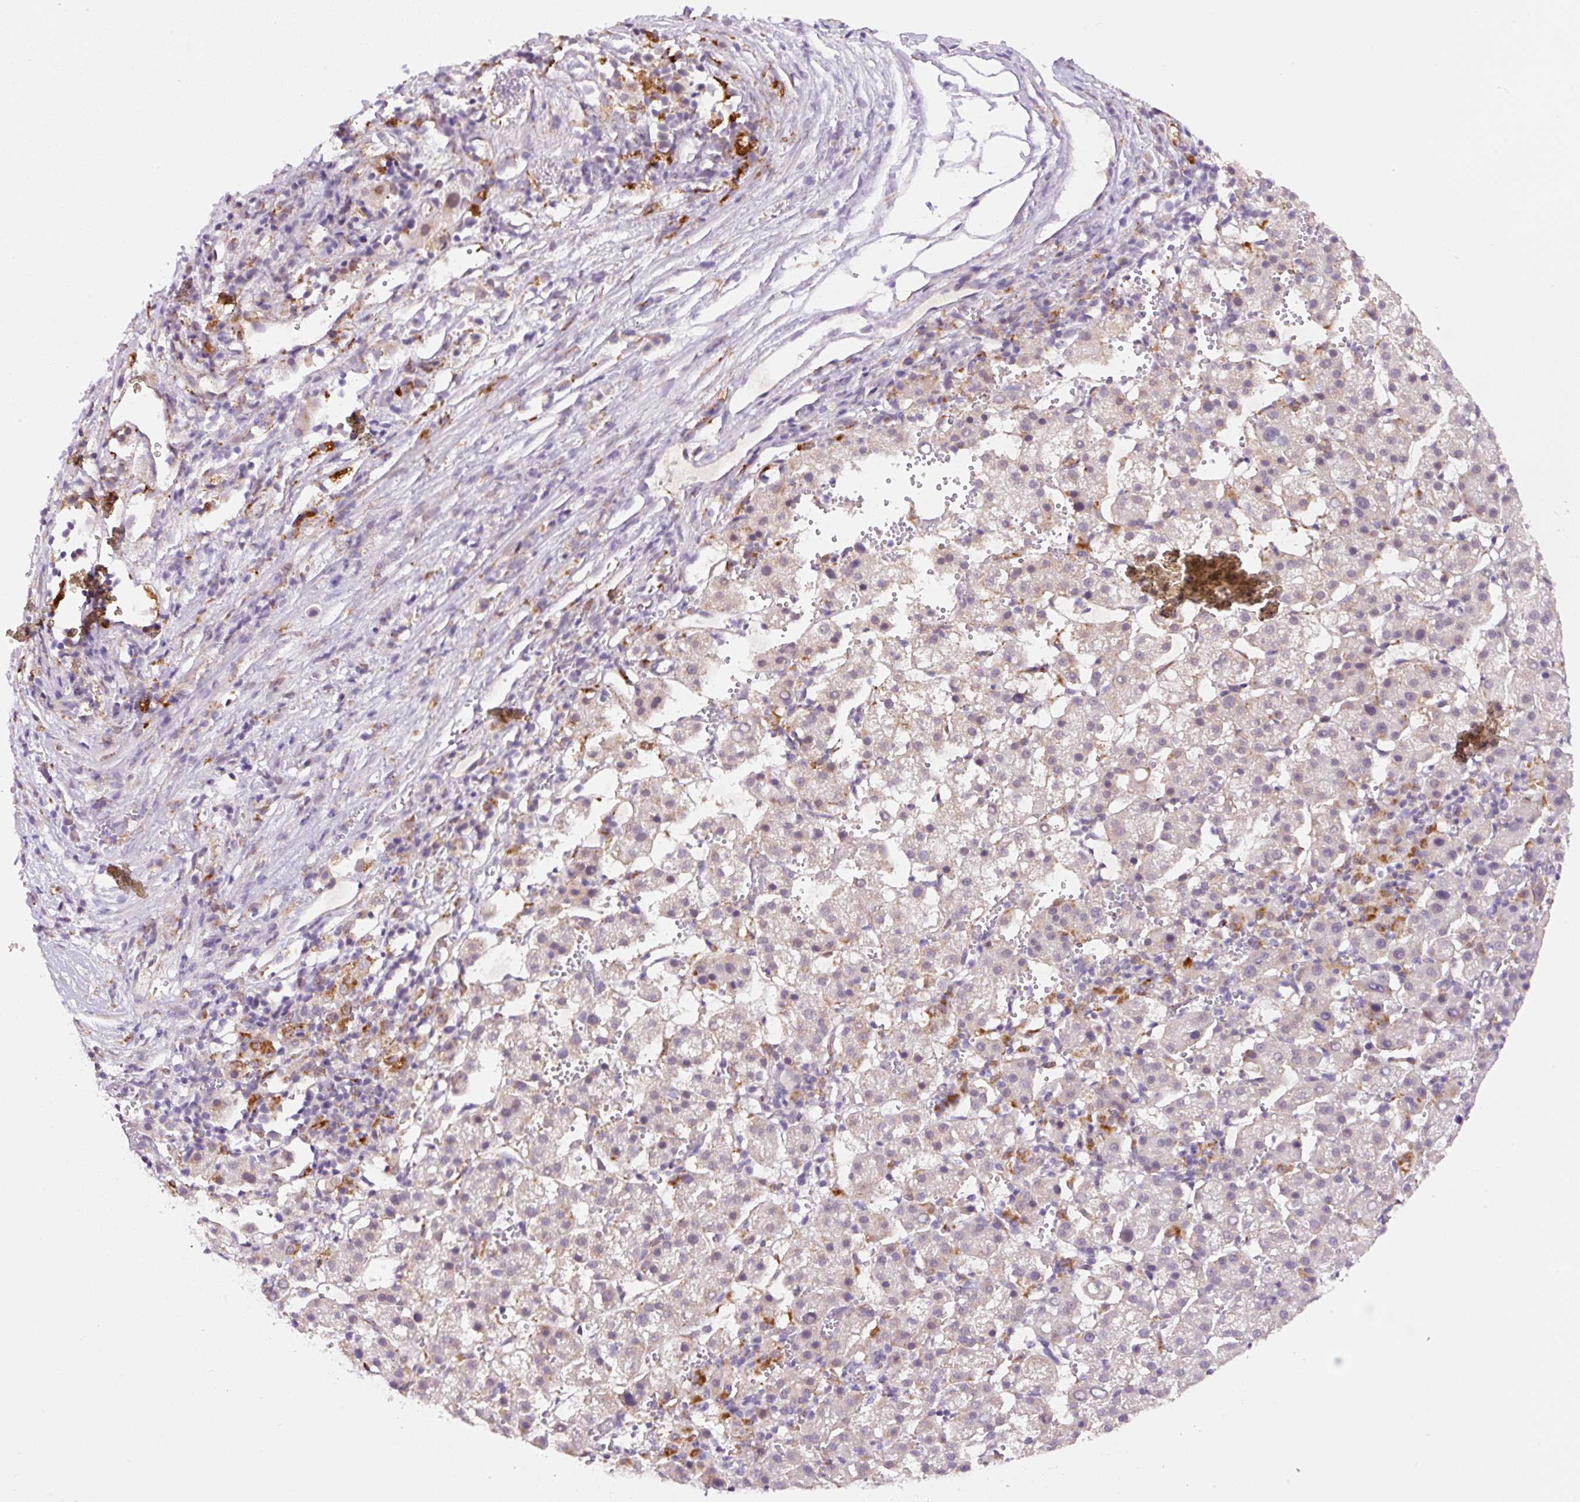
{"staining": {"intensity": "weak", "quantity": "<25%", "location": "cytoplasmic/membranous"}, "tissue": "liver cancer", "cell_type": "Tumor cells", "image_type": "cancer", "snomed": [{"axis": "morphology", "description": "Carcinoma, Hepatocellular, NOS"}, {"axis": "topography", "description": "Liver"}], "caption": "Hepatocellular carcinoma (liver) stained for a protein using immunohistochemistry displays no positivity tumor cells.", "gene": "CEBPZOS", "patient": {"sex": "female", "age": 58}}